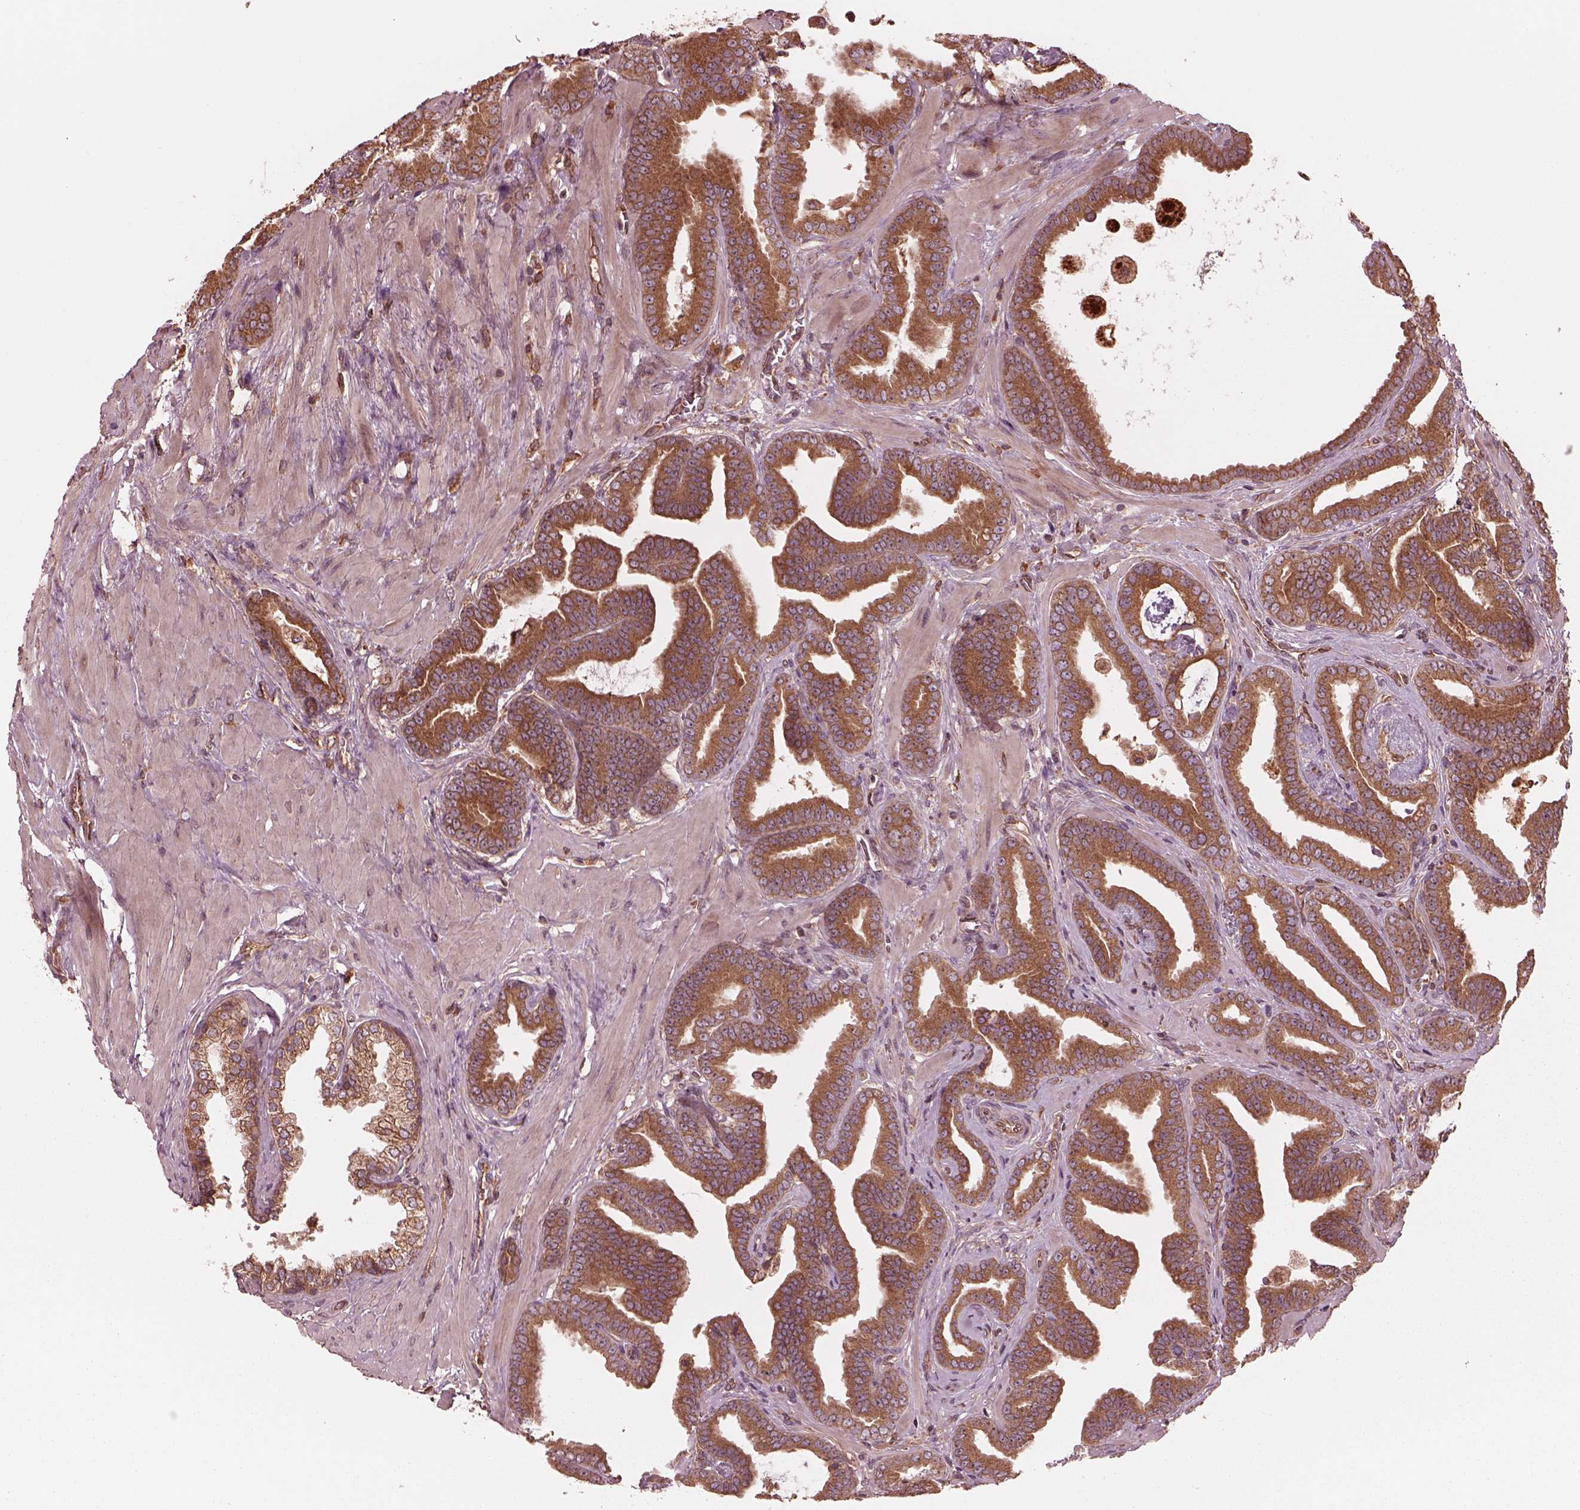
{"staining": {"intensity": "strong", "quantity": ">75%", "location": "cytoplasmic/membranous"}, "tissue": "prostate cancer", "cell_type": "Tumor cells", "image_type": "cancer", "snomed": [{"axis": "morphology", "description": "Adenocarcinoma, Low grade"}, {"axis": "topography", "description": "Prostate"}], "caption": "The photomicrograph shows immunohistochemical staining of prostate cancer (adenocarcinoma (low-grade)). There is strong cytoplasmic/membranous expression is identified in approximately >75% of tumor cells. Nuclei are stained in blue.", "gene": "PIK3R2", "patient": {"sex": "male", "age": 63}}